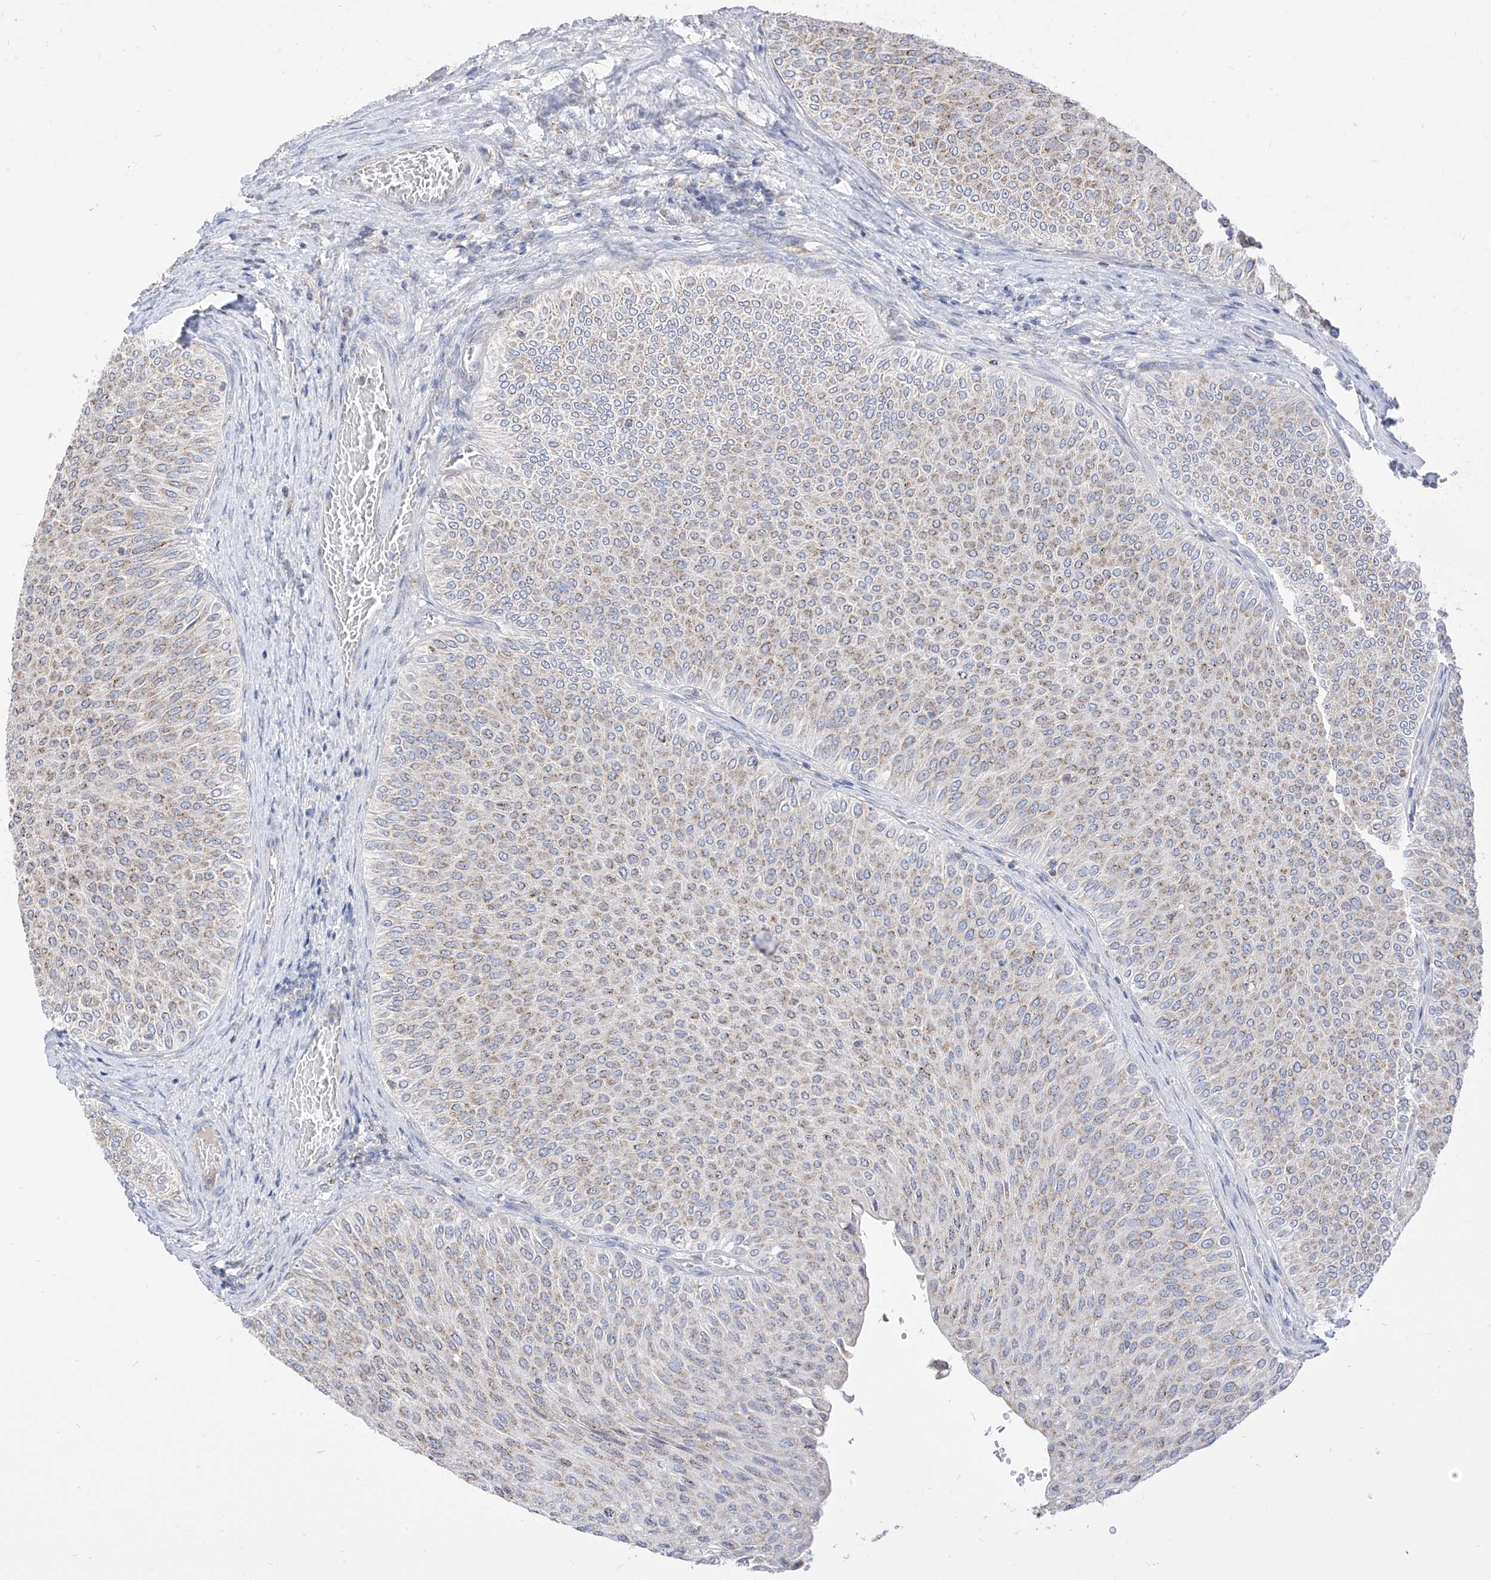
{"staining": {"intensity": "weak", "quantity": "<25%", "location": "cytoplasmic/membranous"}, "tissue": "urothelial cancer", "cell_type": "Tumor cells", "image_type": "cancer", "snomed": [{"axis": "morphology", "description": "Urothelial carcinoma, Low grade"}, {"axis": "topography", "description": "Urinary bladder"}], "caption": "The immunohistochemistry (IHC) image has no significant positivity in tumor cells of urothelial cancer tissue.", "gene": "RASA2", "patient": {"sex": "male", "age": 78}}